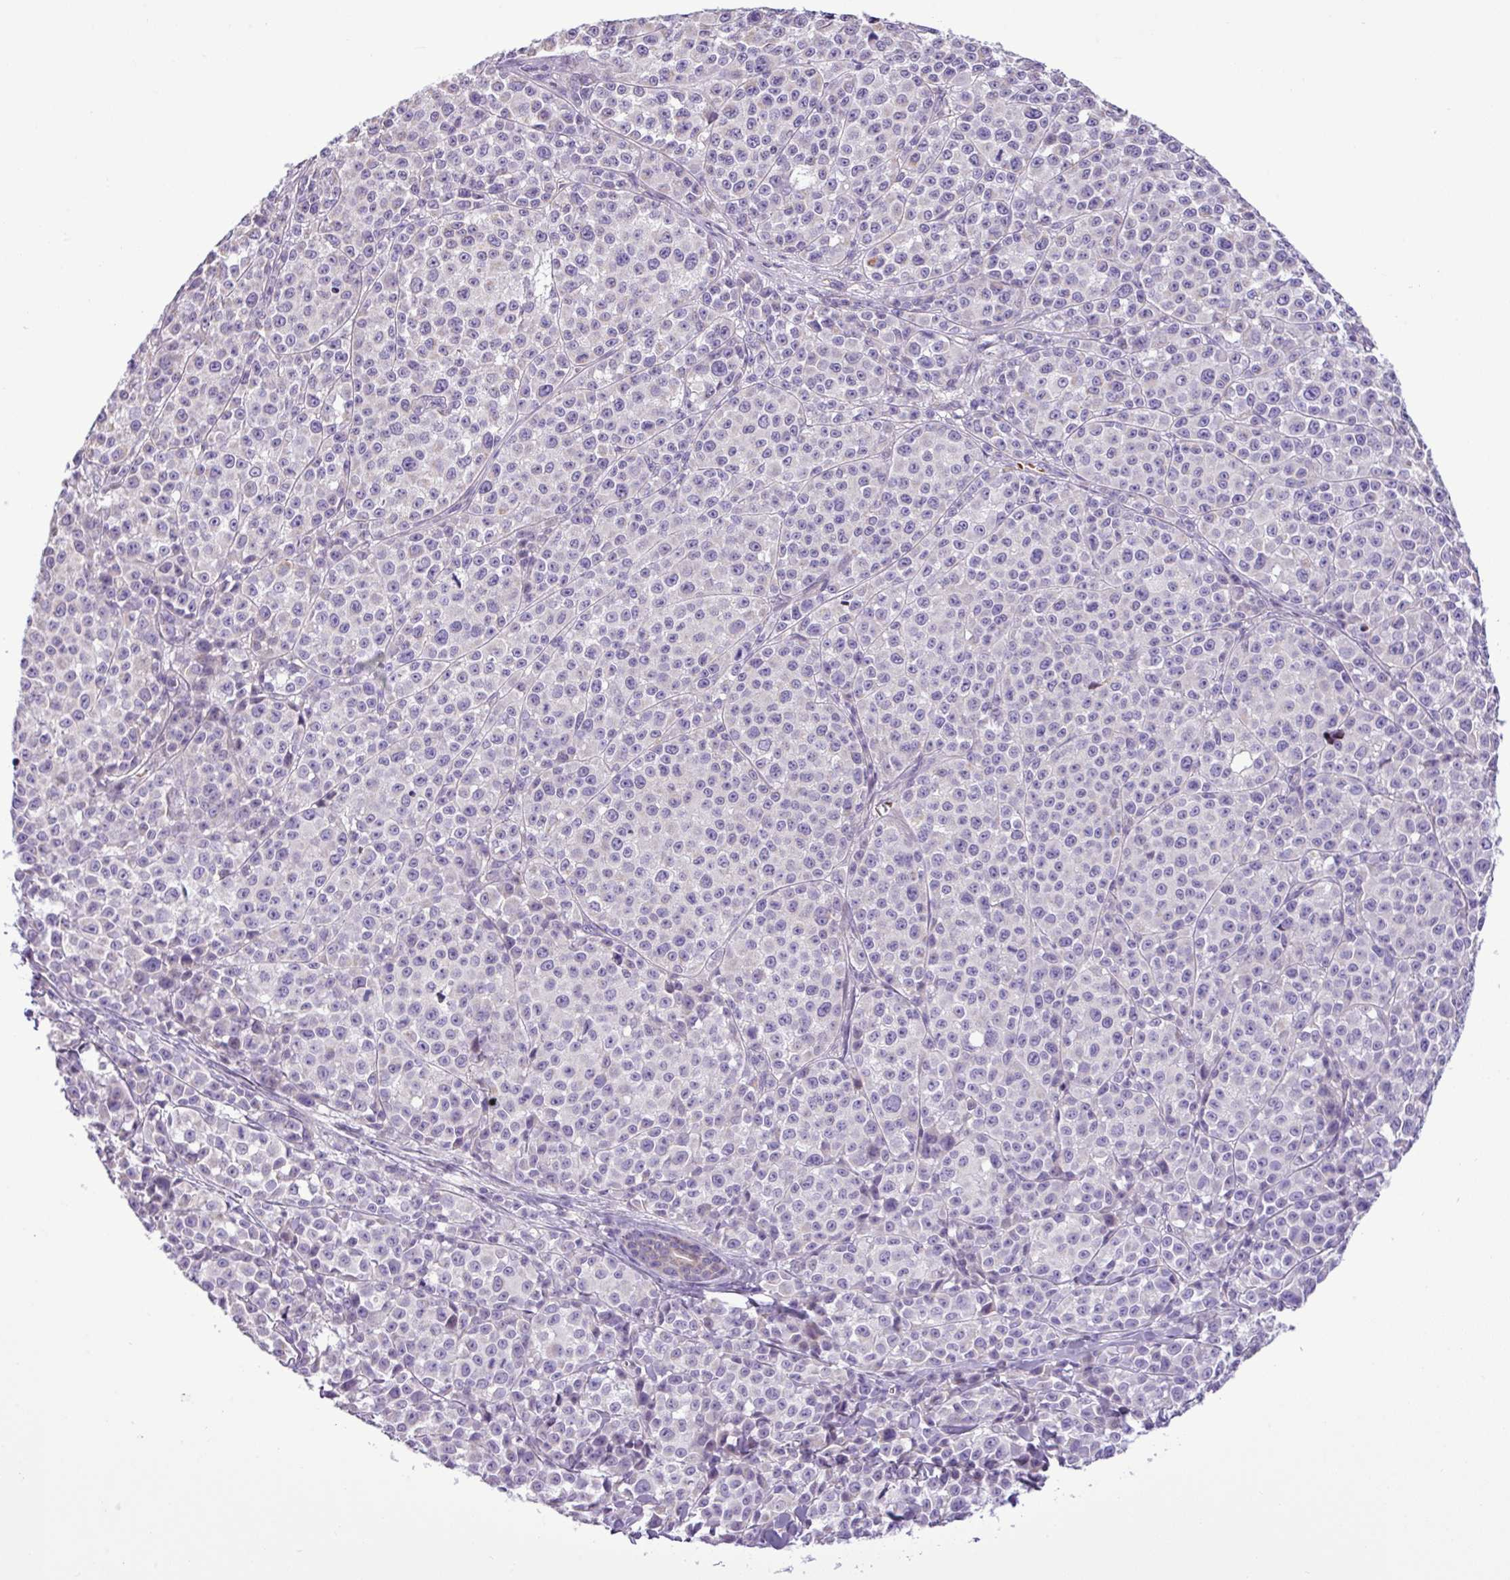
{"staining": {"intensity": "negative", "quantity": "none", "location": "none"}, "tissue": "melanoma", "cell_type": "Tumor cells", "image_type": "cancer", "snomed": [{"axis": "morphology", "description": "Malignant melanoma, NOS"}, {"axis": "topography", "description": "Skin"}], "caption": "This is a histopathology image of immunohistochemistry staining of malignant melanoma, which shows no positivity in tumor cells.", "gene": "FAM183A", "patient": {"sex": "female", "age": 35}}